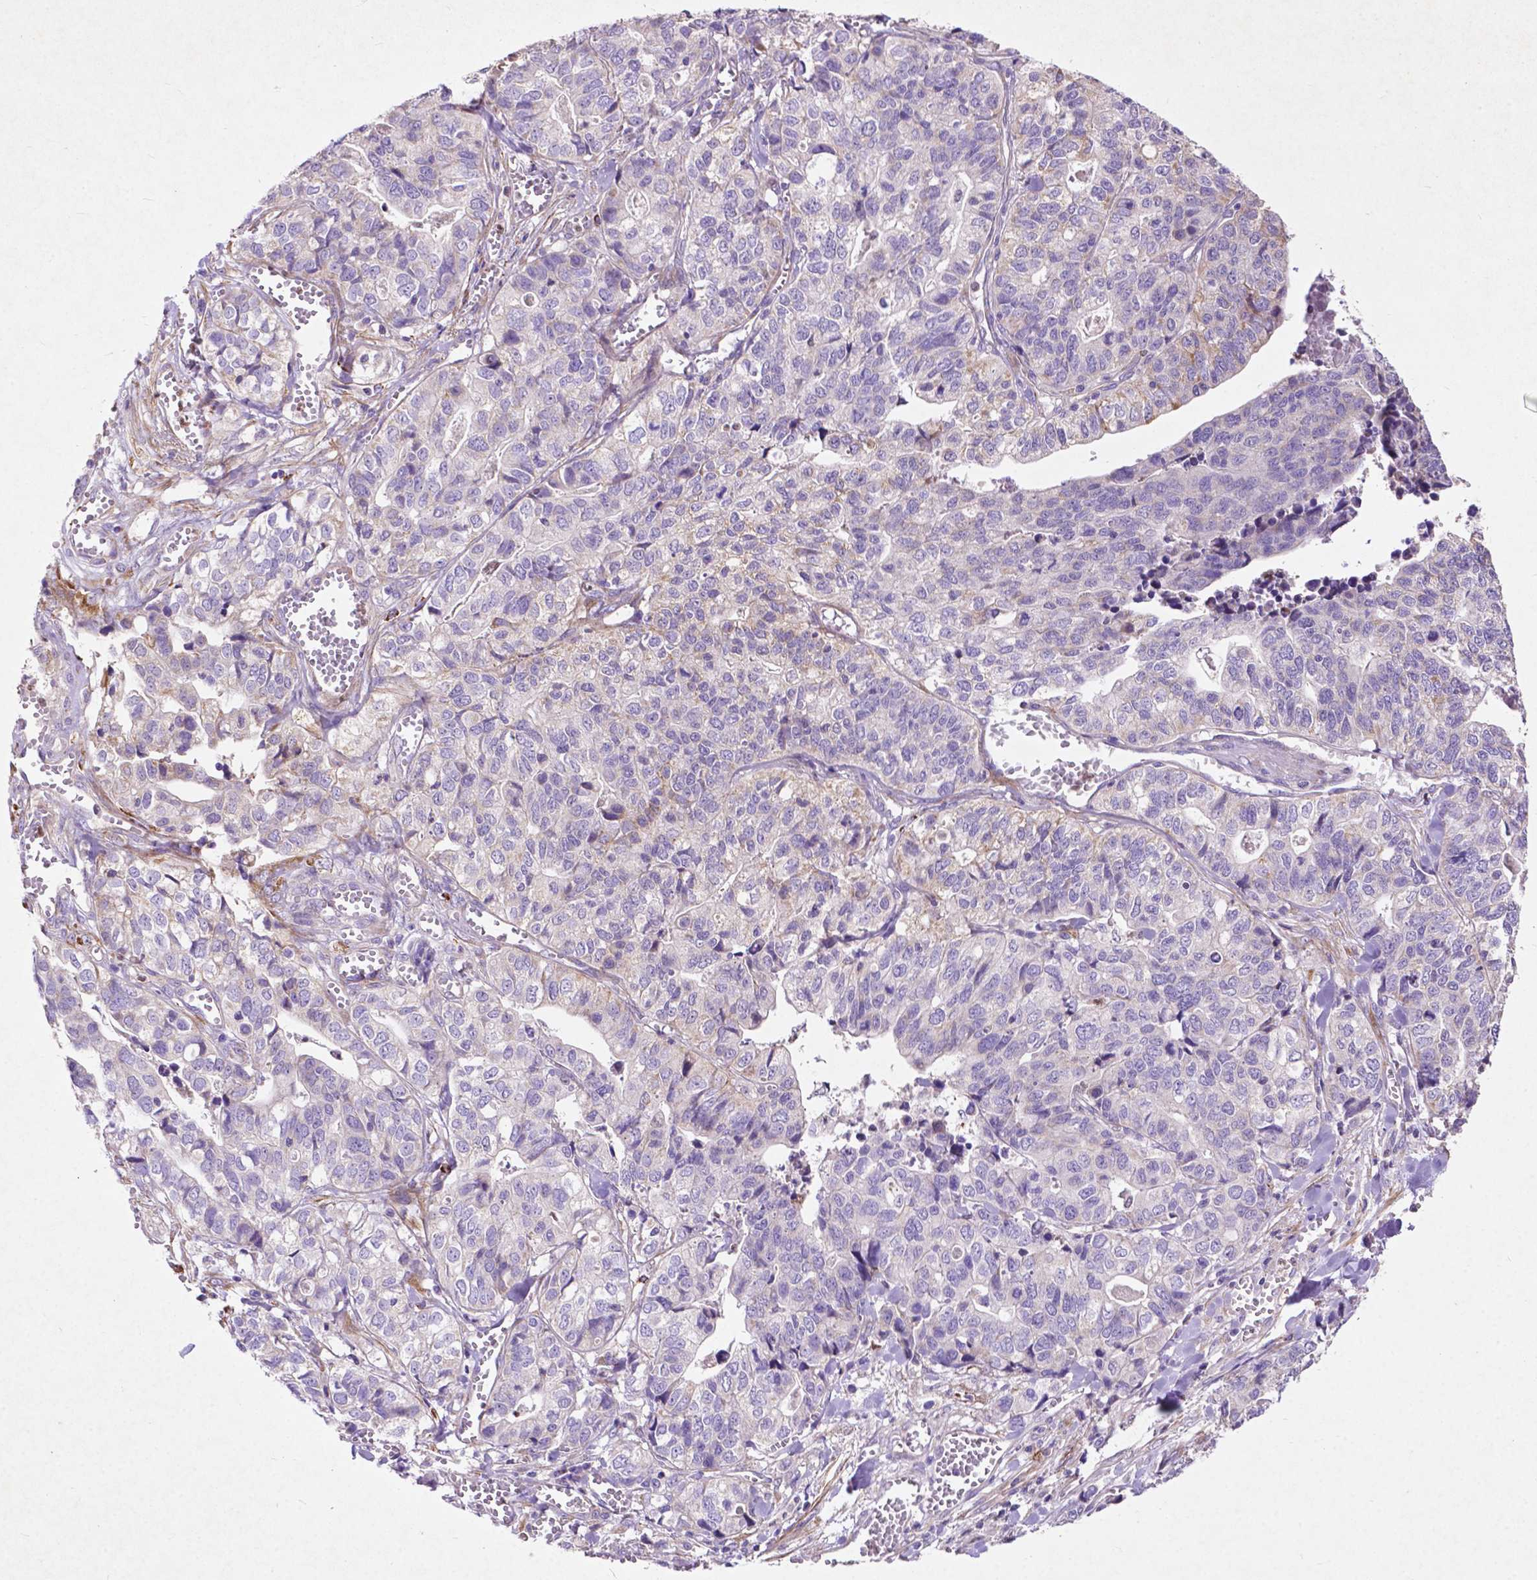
{"staining": {"intensity": "negative", "quantity": "none", "location": "none"}, "tissue": "stomach cancer", "cell_type": "Tumor cells", "image_type": "cancer", "snomed": [{"axis": "morphology", "description": "Adenocarcinoma, NOS"}, {"axis": "topography", "description": "Stomach, upper"}], "caption": "DAB immunohistochemical staining of human stomach adenocarcinoma reveals no significant staining in tumor cells.", "gene": "THEGL", "patient": {"sex": "female", "age": 67}}